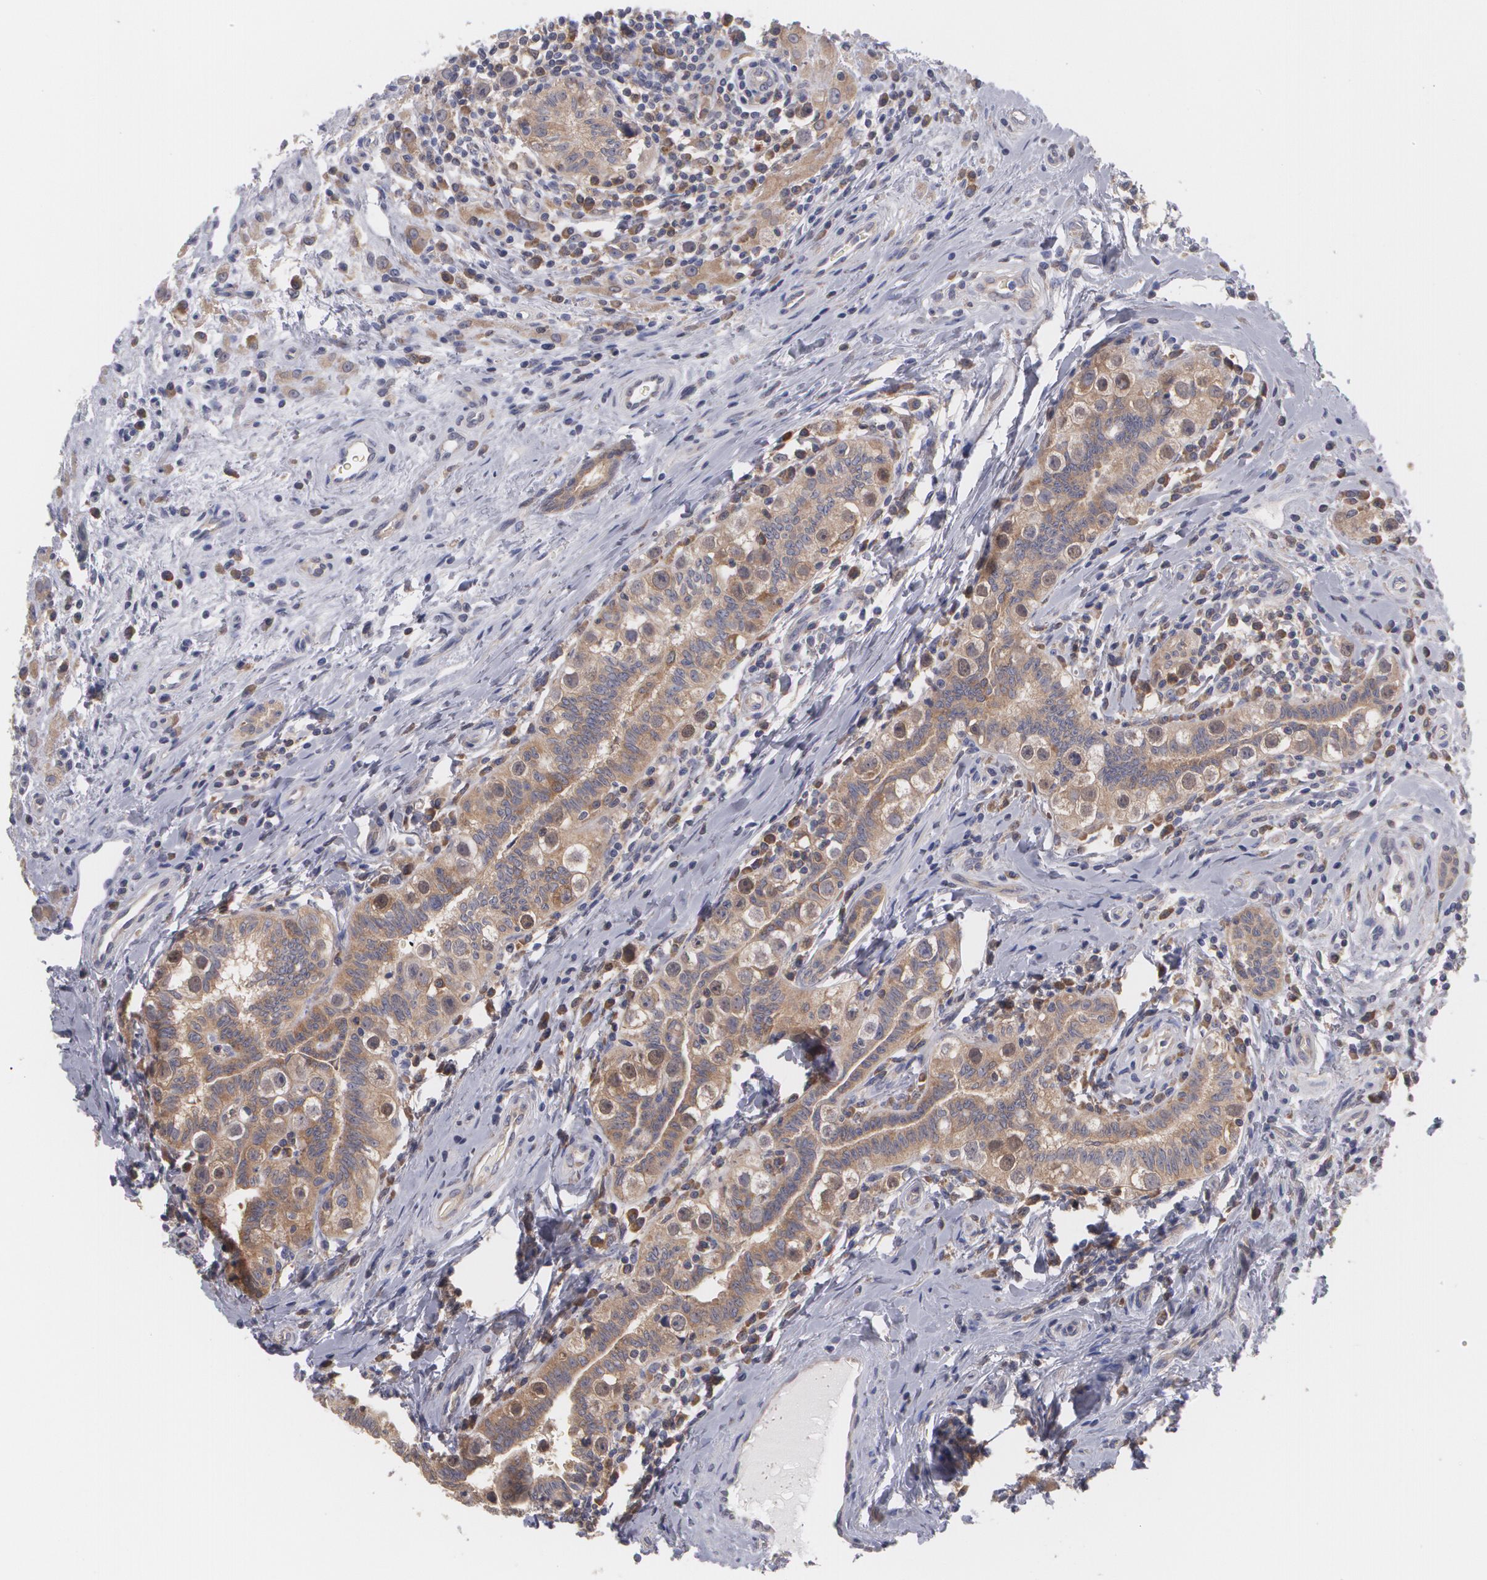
{"staining": {"intensity": "moderate", "quantity": ">75%", "location": "cytoplasmic/membranous"}, "tissue": "testis cancer", "cell_type": "Tumor cells", "image_type": "cancer", "snomed": [{"axis": "morphology", "description": "Seminoma, NOS"}, {"axis": "topography", "description": "Testis"}], "caption": "Protein staining of seminoma (testis) tissue exhibits moderate cytoplasmic/membranous staining in approximately >75% of tumor cells.", "gene": "MTHFD1", "patient": {"sex": "male", "age": 32}}